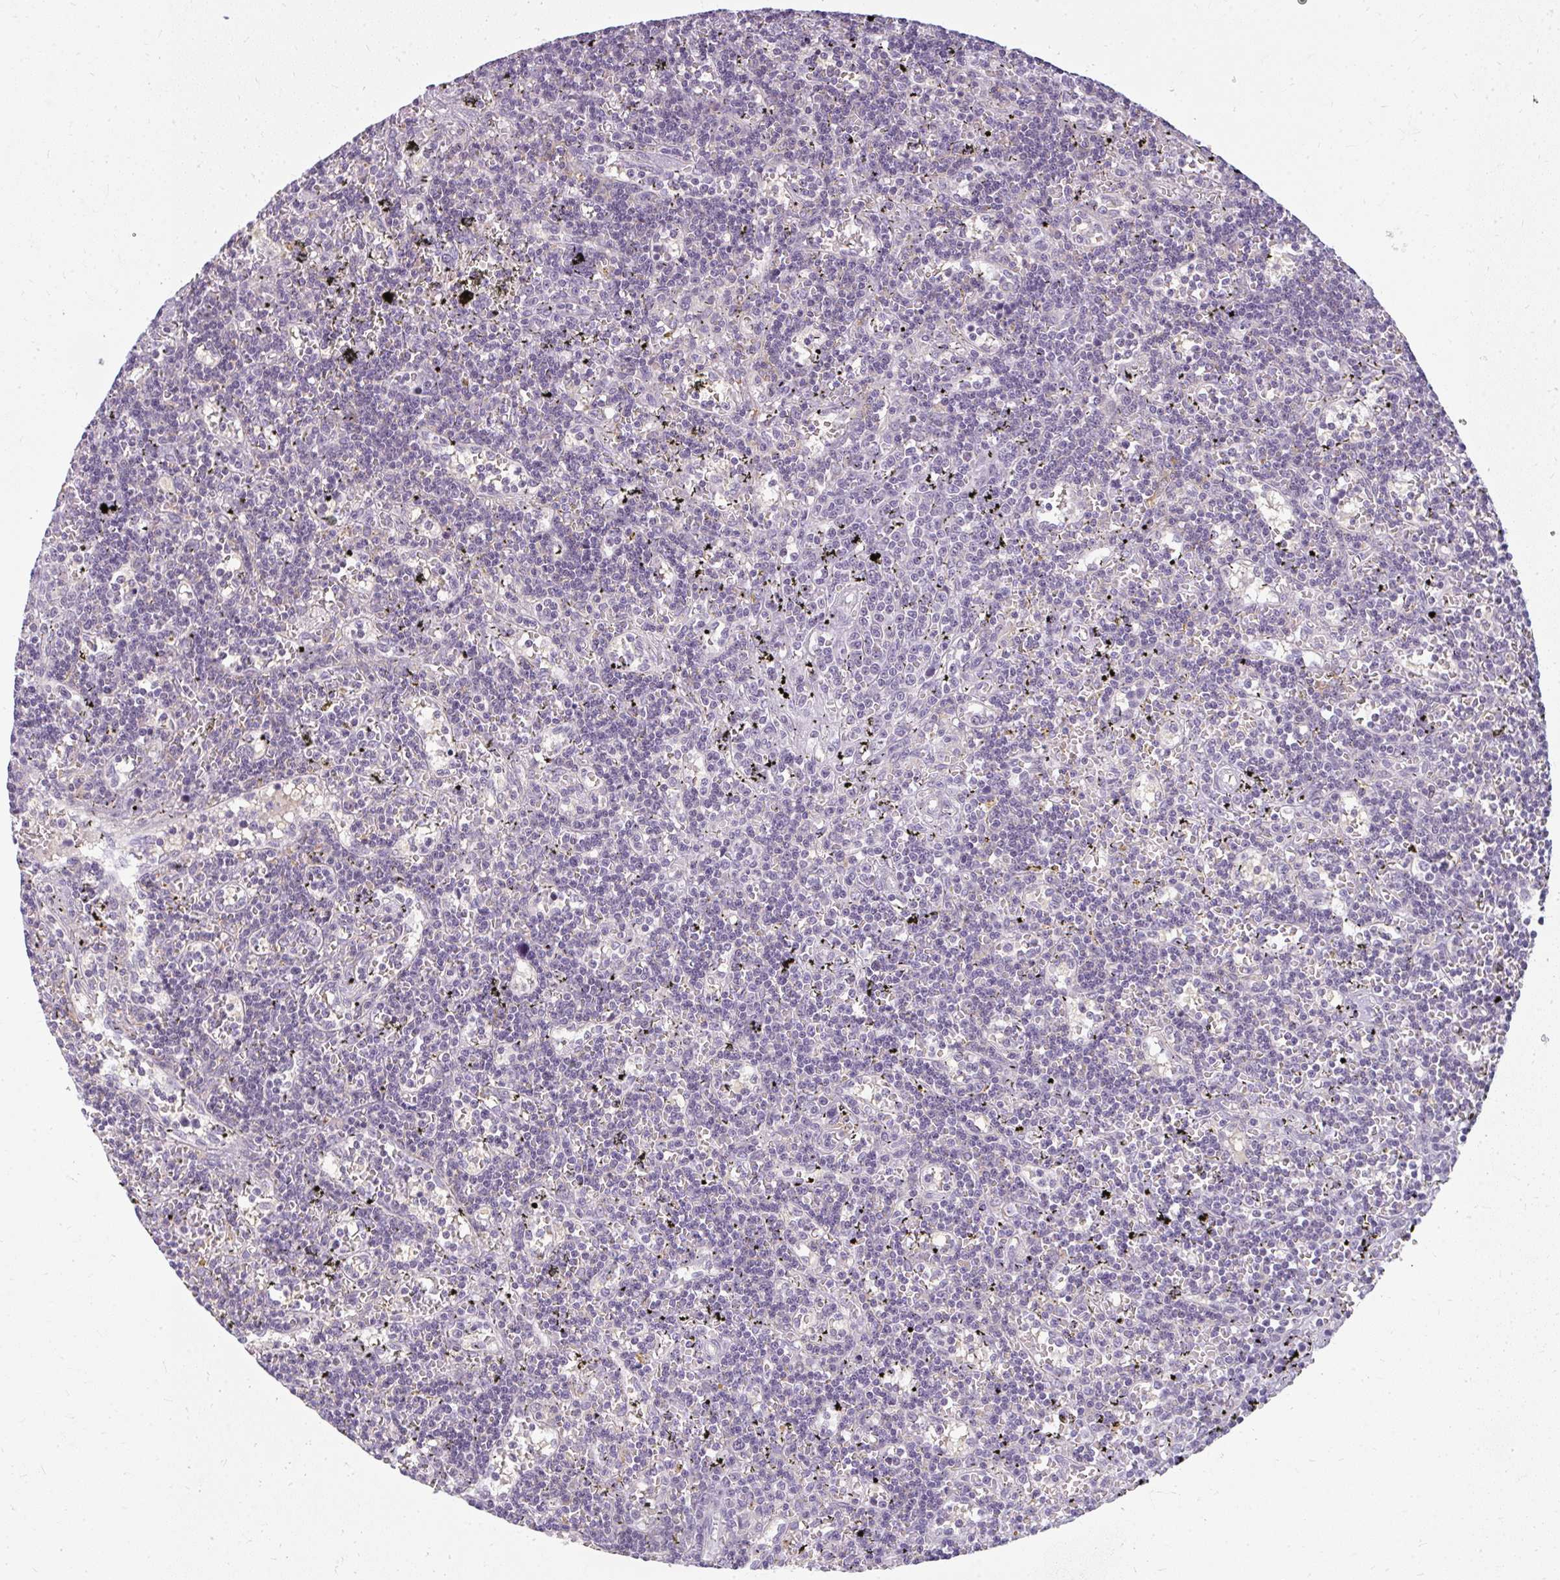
{"staining": {"intensity": "negative", "quantity": "none", "location": "none"}, "tissue": "lymphoma", "cell_type": "Tumor cells", "image_type": "cancer", "snomed": [{"axis": "morphology", "description": "Malignant lymphoma, non-Hodgkin's type, Low grade"}, {"axis": "topography", "description": "Spleen"}], "caption": "Tumor cells are negative for brown protein staining in lymphoma.", "gene": "ZFYVE26", "patient": {"sex": "male", "age": 60}}